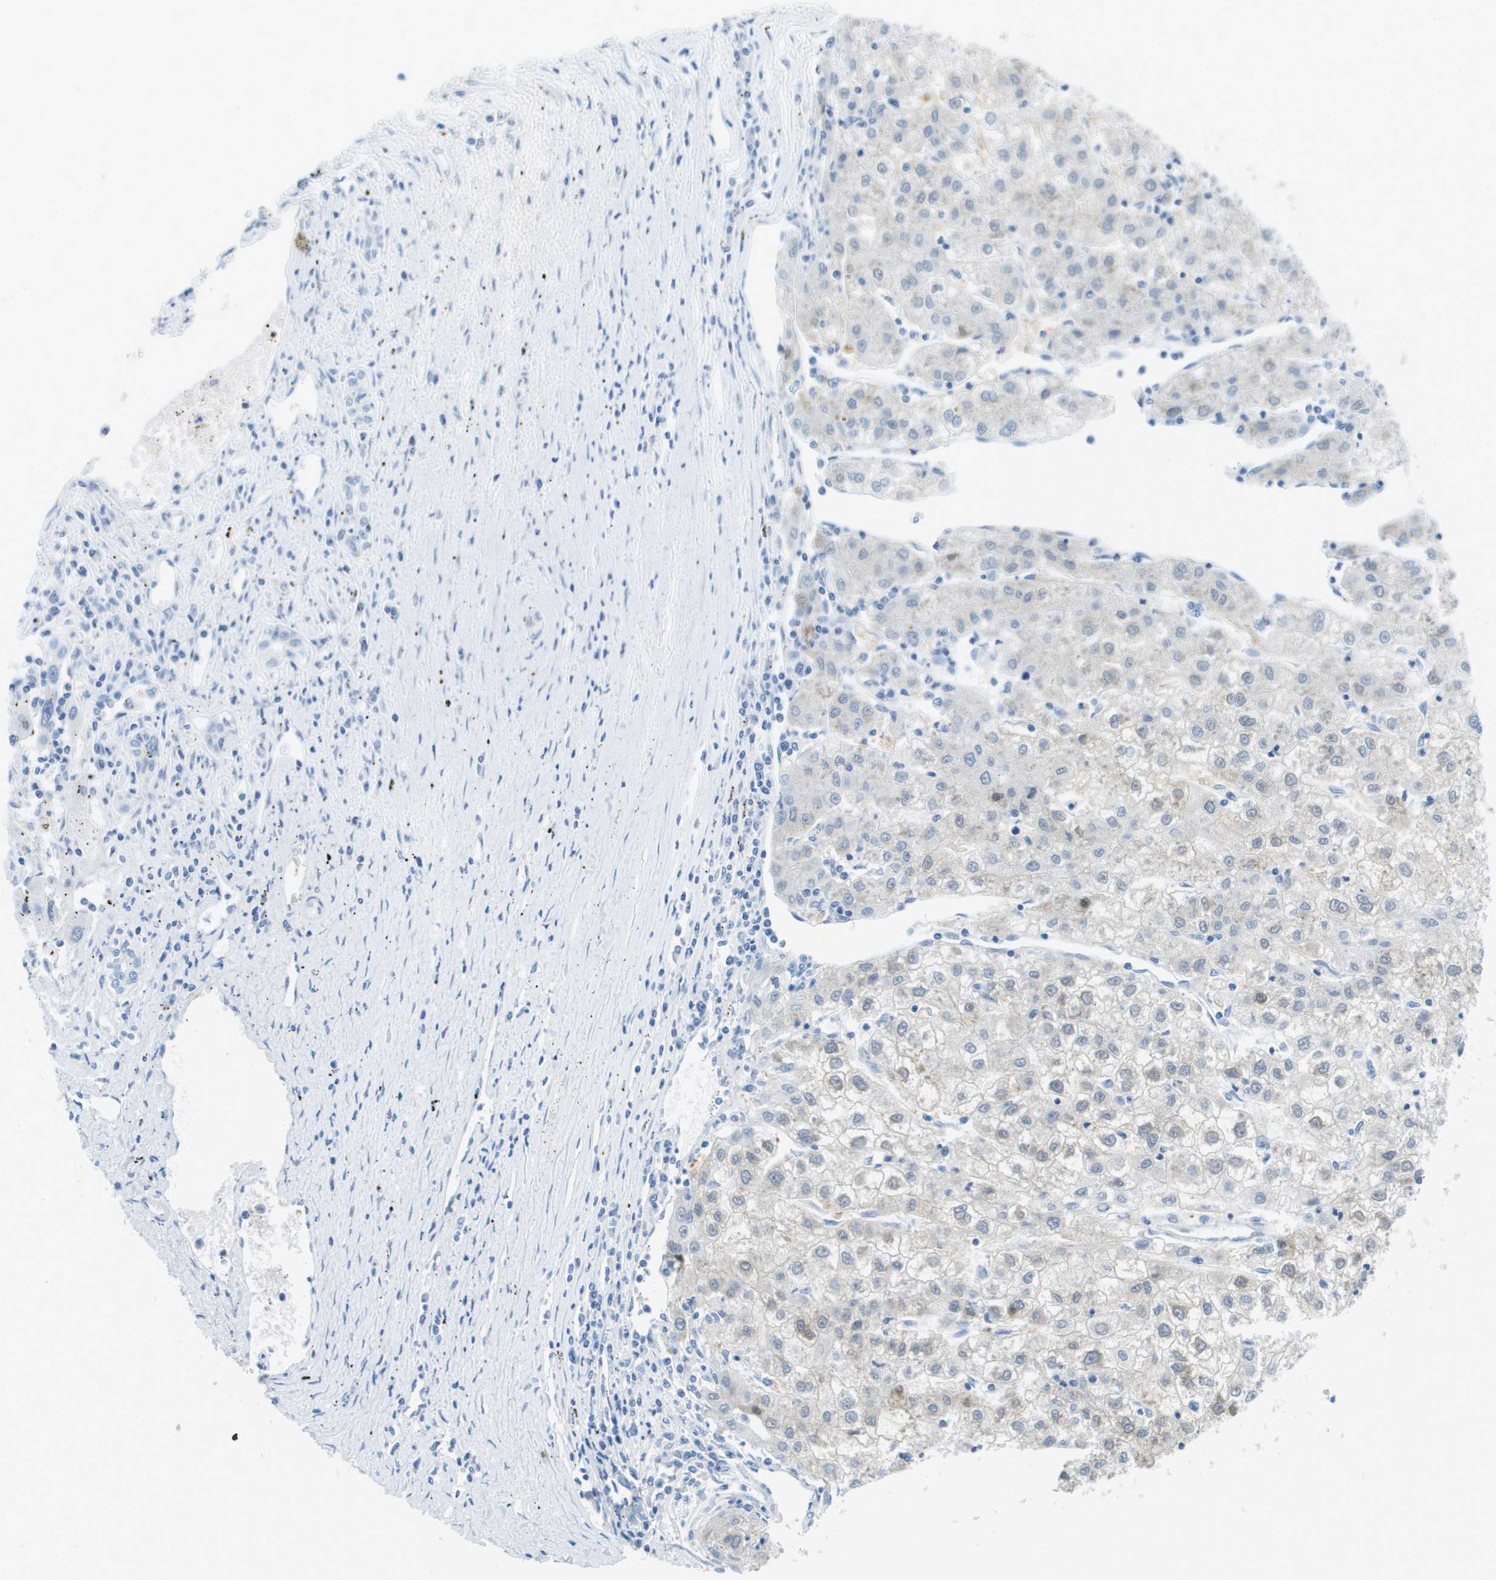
{"staining": {"intensity": "weak", "quantity": "<25%", "location": "cytoplasmic/membranous"}, "tissue": "liver cancer", "cell_type": "Tumor cells", "image_type": "cancer", "snomed": [{"axis": "morphology", "description": "Carcinoma, Hepatocellular, NOS"}, {"axis": "topography", "description": "Liver"}], "caption": "Photomicrograph shows no protein staining in tumor cells of hepatocellular carcinoma (liver) tissue.", "gene": "CDHR2", "patient": {"sex": "male", "age": 72}}